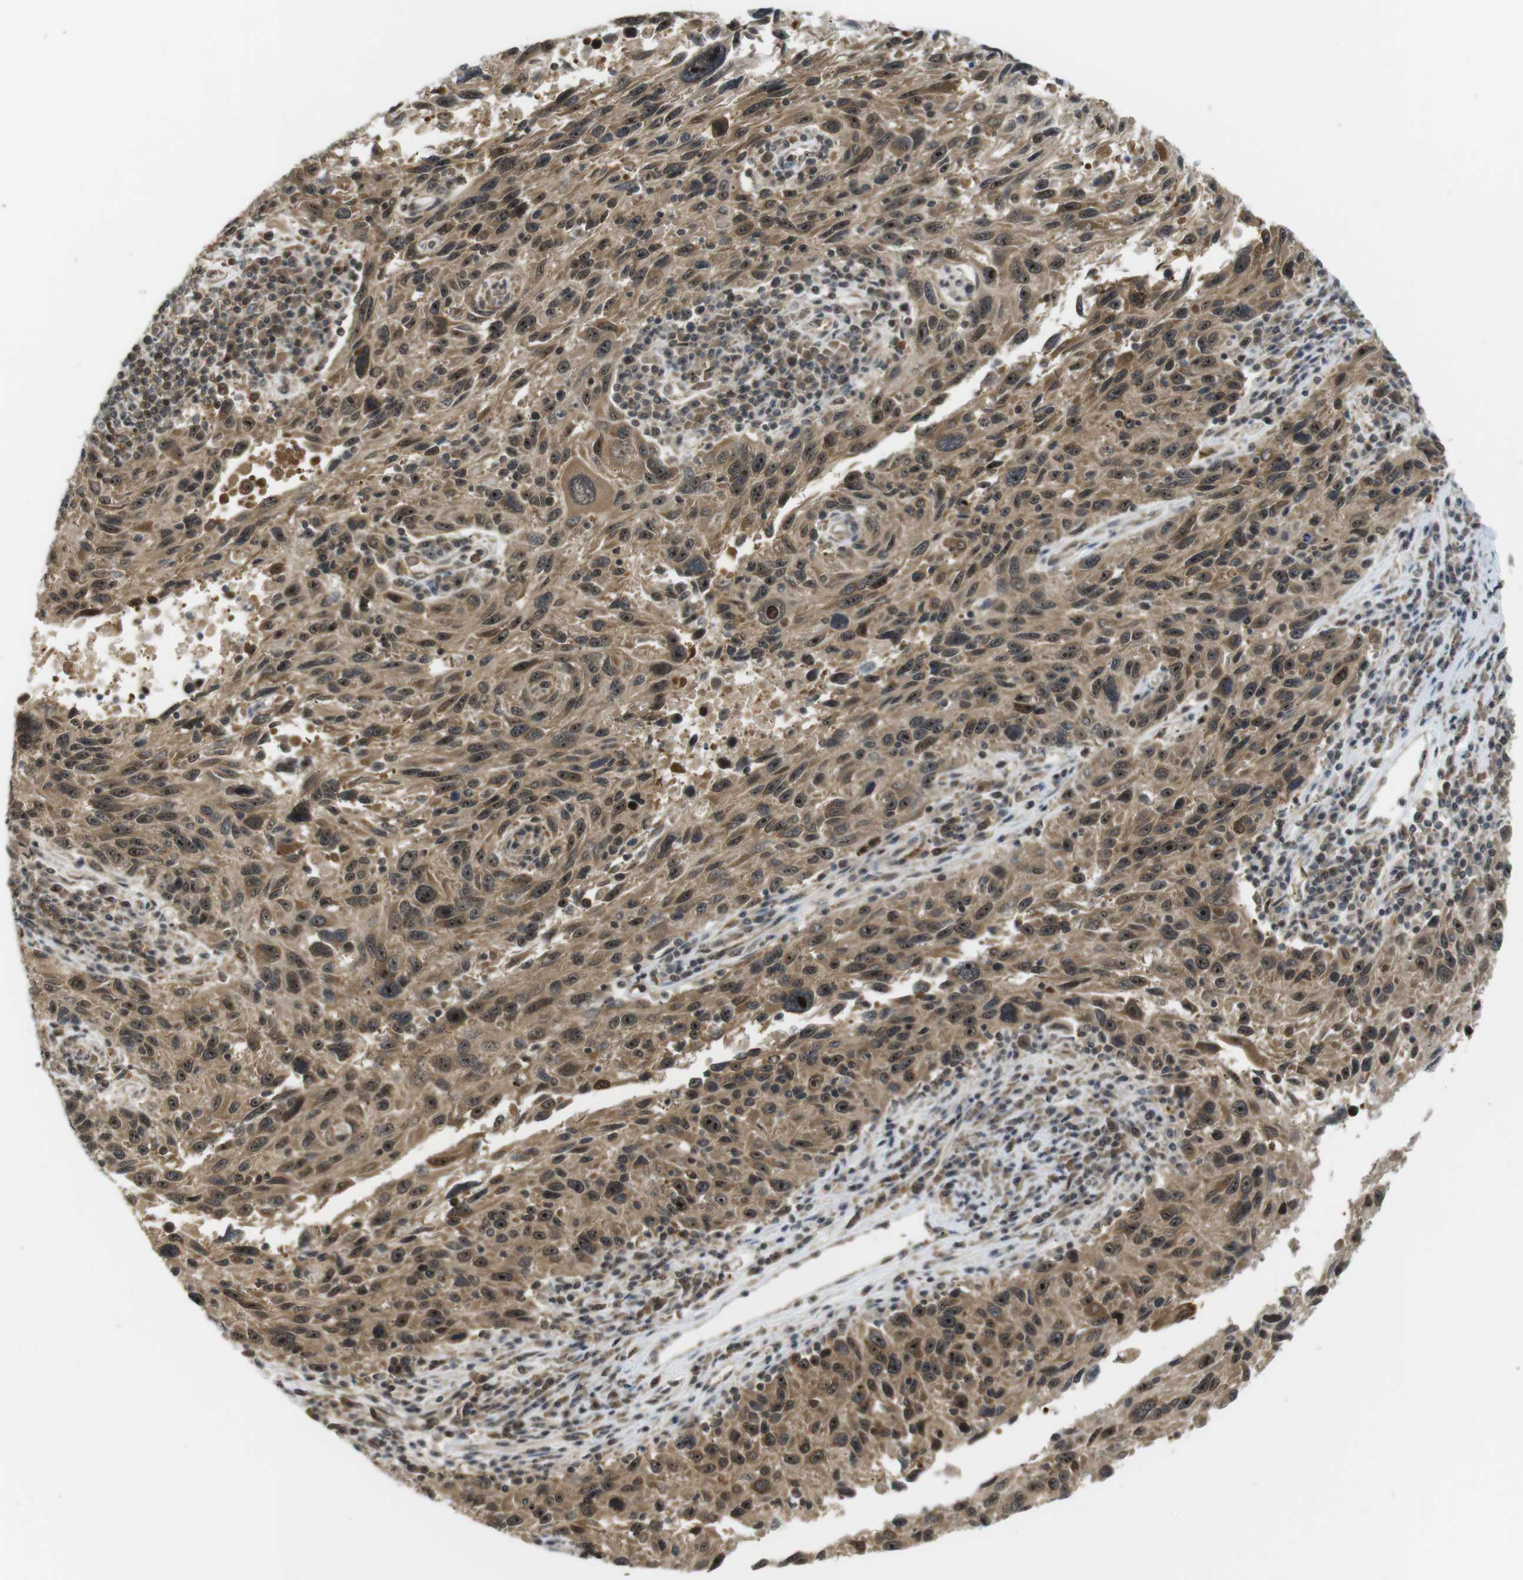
{"staining": {"intensity": "strong", "quantity": ">75%", "location": "cytoplasmic/membranous,nuclear"}, "tissue": "melanoma", "cell_type": "Tumor cells", "image_type": "cancer", "snomed": [{"axis": "morphology", "description": "Malignant melanoma, NOS"}, {"axis": "topography", "description": "Skin"}], "caption": "A histopathology image of melanoma stained for a protein reveals strong cytoplasmic/membranous and nuclear brown staining in tumor cells. The staining was performed using DAB to visualize the protein expression in brown, while the nuclei were stained in blue with hematoxylin (Magnification: 20x).", "gene": "CC2D1A", "patient": {"sex": "male", "age": 53}}